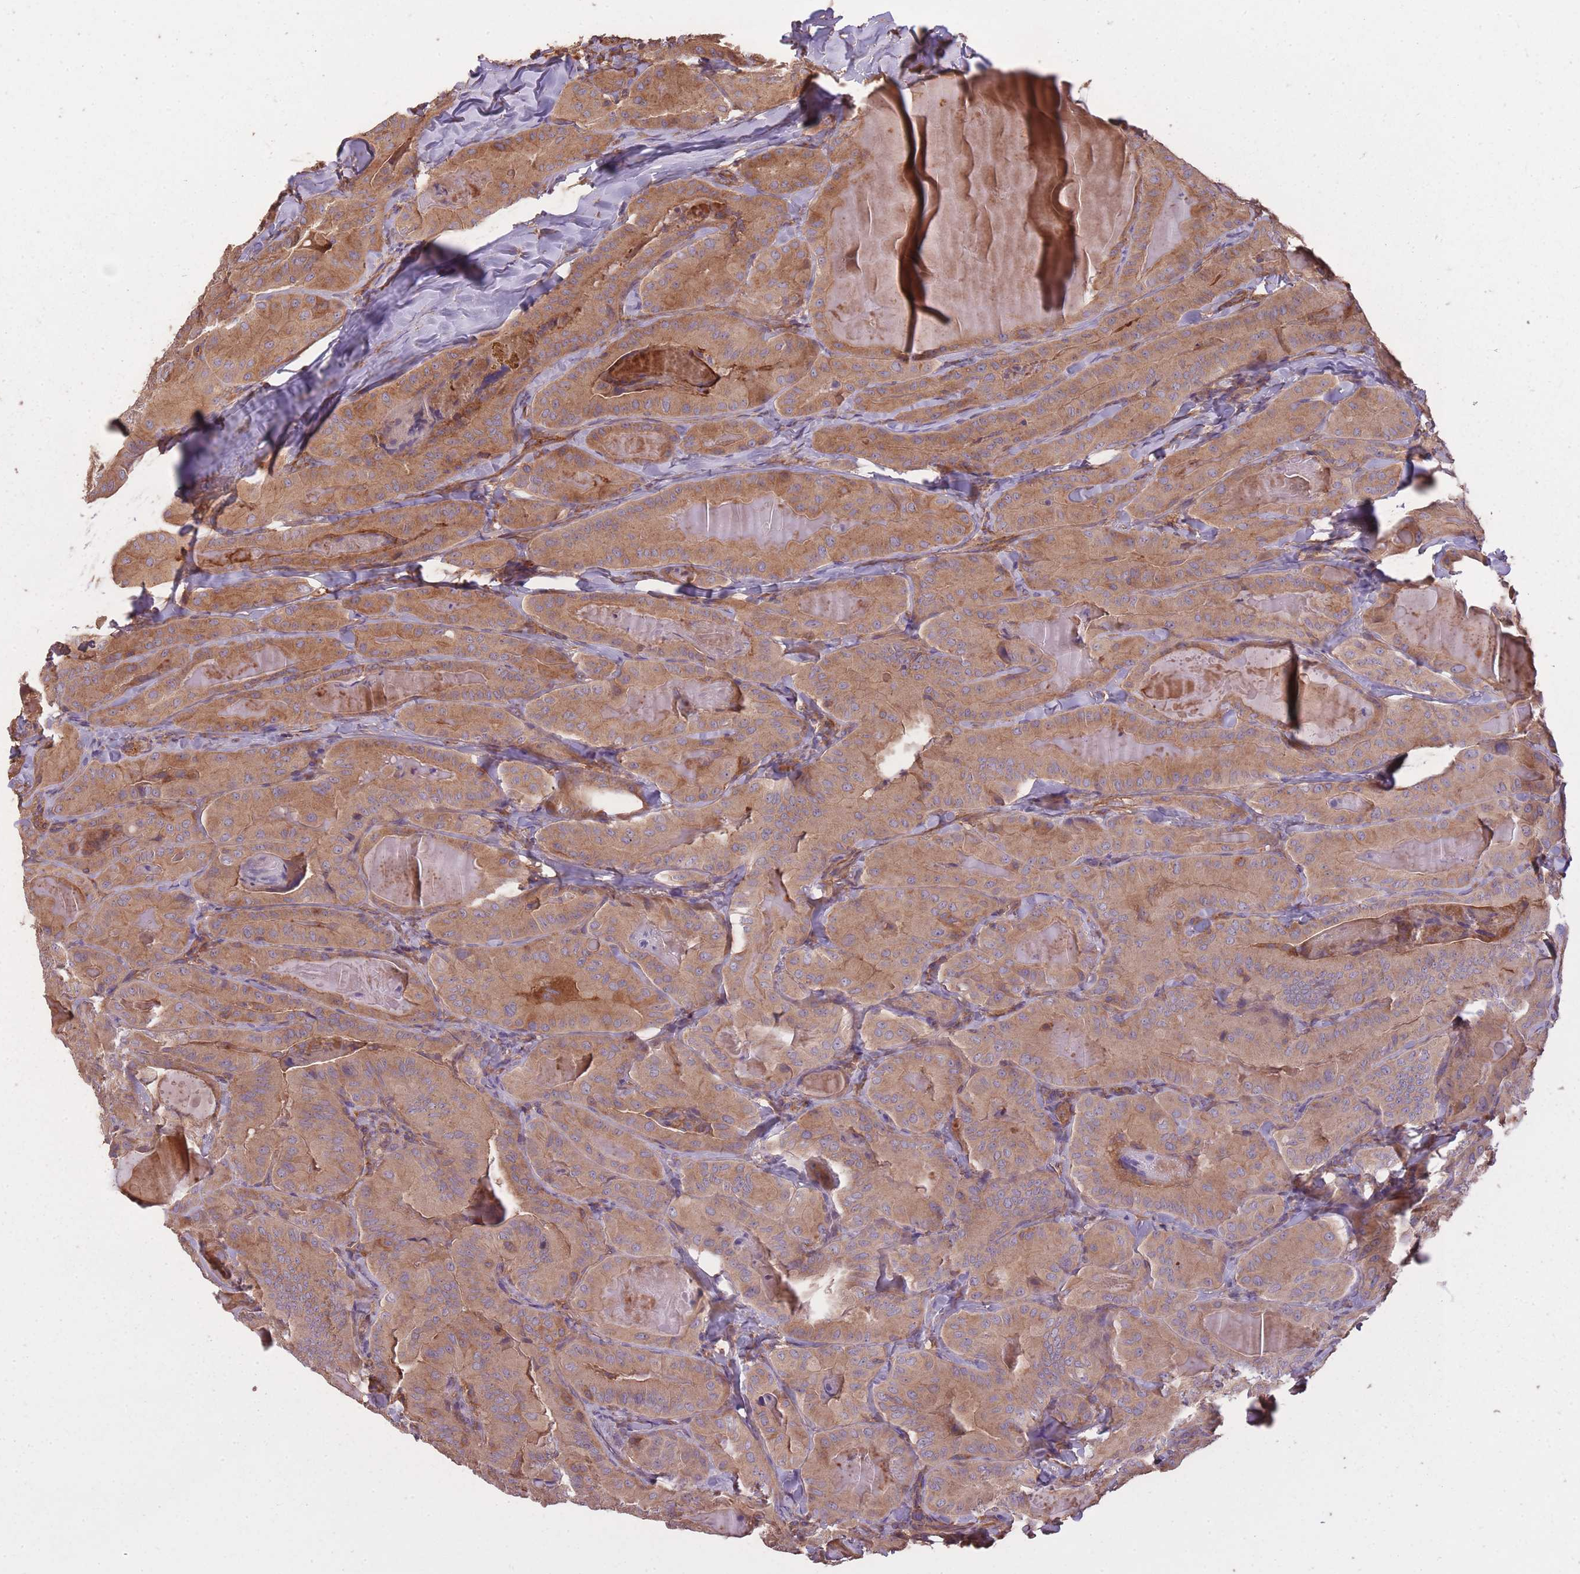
{"staining": {"intensity": "moderate", "quantity": ">75%", "location": "cytoplasmic/membranous"}, "tissue": "thyroid cancer", "cell_type": "Tumor cells", "image_type": "cancer", "snomed": [{"axis": "morphology", "description": "Papillary adenocarcinoma, NOS"}, {"axis": "topography", "description": "Thyroid gland"}], "caption": "Tumor cells display medium levels of moderate cytoplasmic/membranous staining in approximately >75% of cells in human thyroid cancer. Using DAB (brown) and hematoxylin (blue) stains, captured at high magnification using brightfield microscopy.", "gene": "ARMH3", "patient": {"sex": "female", "age": 68}}